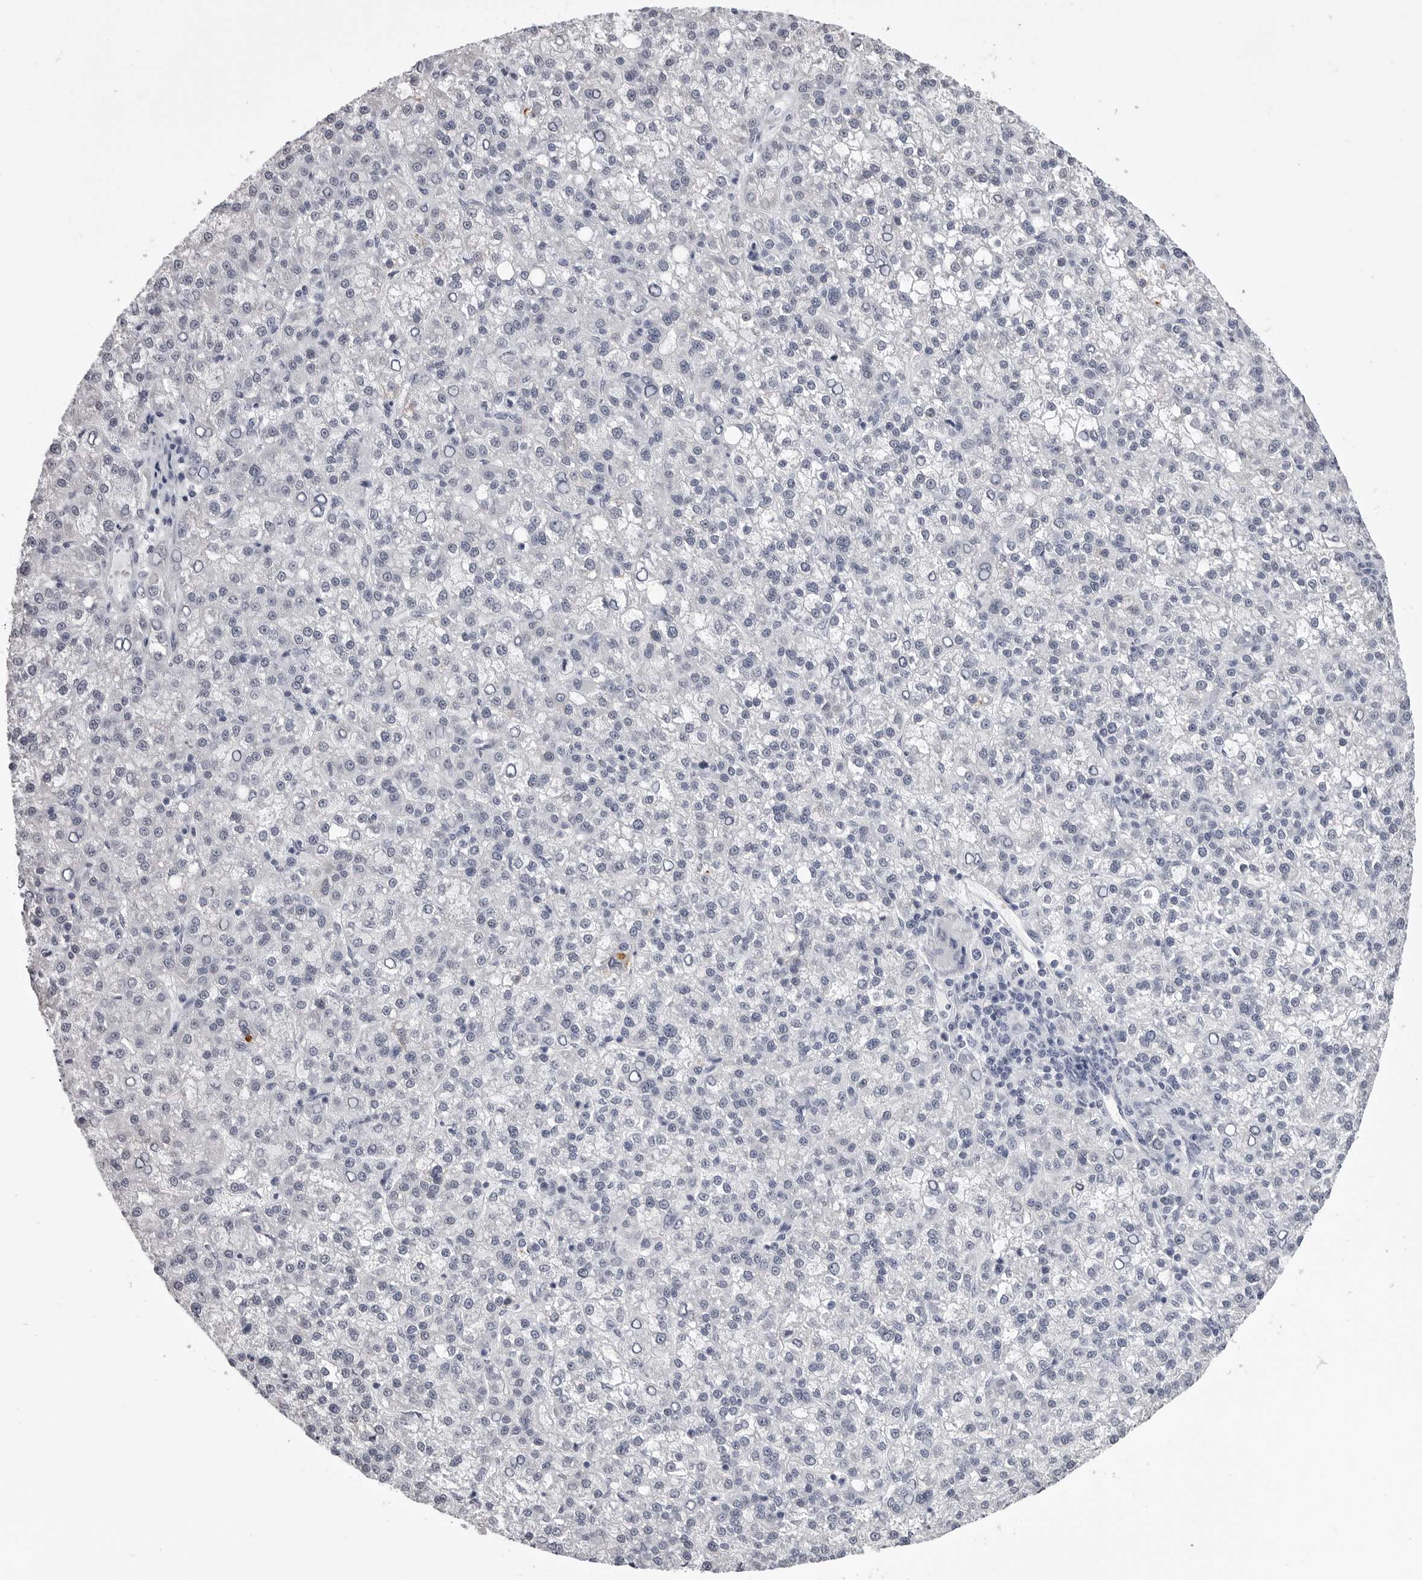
{"staining": {"intensity": "negative", "quantity": "none", "location": "none"}, "tissue": "liver cancer", "cell_type": "Tumor cells", "image_type": "cancer", "snomed": [{"axis": "morphology", "description": "Carcinoma, Hepatocellular, NOS"}, {"axis": "topography", "description": "Liver"}], "caption": "Tumor cells are negative for protein expression in human liver hepatocellular carcinoma. The staining was performed using DAB (3,3'-diaminobenzidine) to visualize the protein expression in brown, while the nuclei were stained in blue with hematoxylin (Magnification: 20x).", "gene": "LGALS4", "patient": {"sex": "female", "age": 58}}